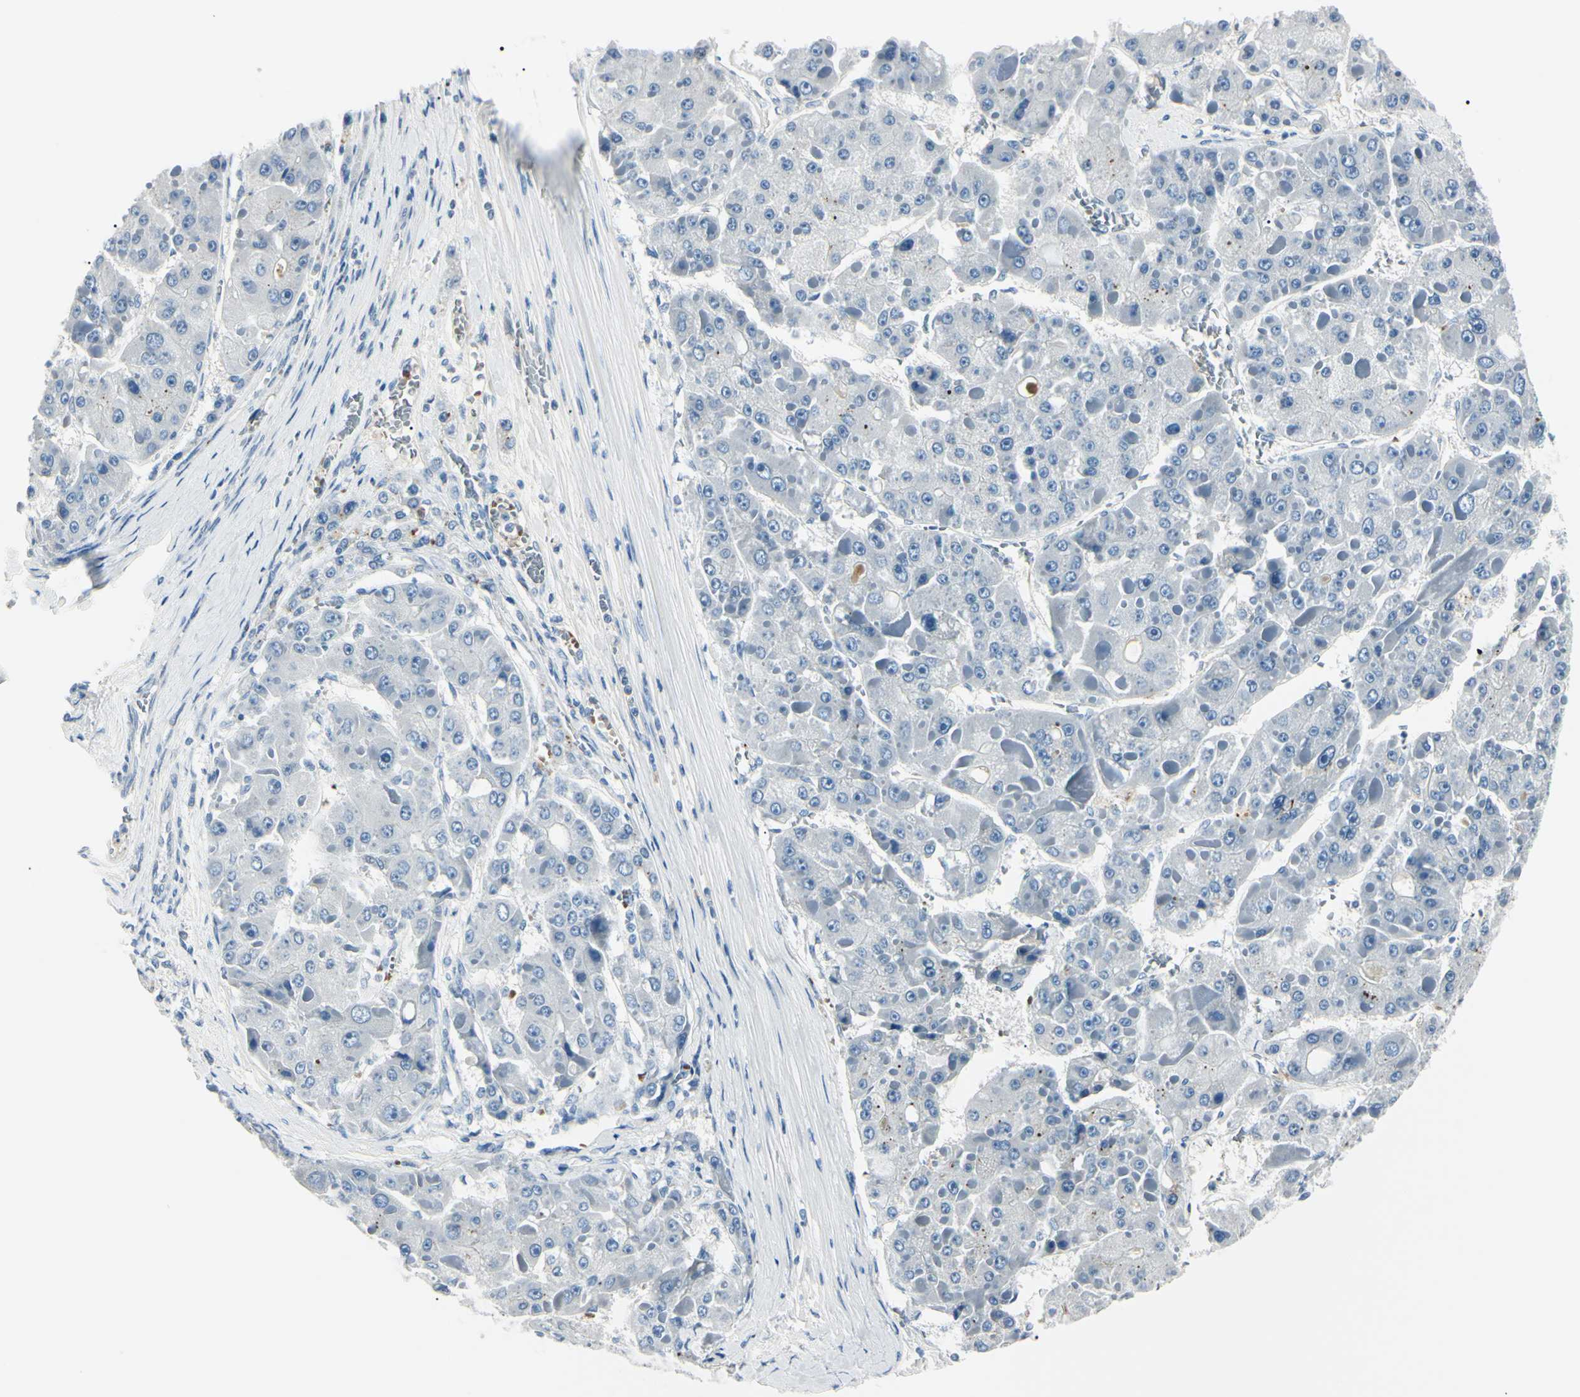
{"staining": {"intensity": "negative", "quantity": "none", "location": "none"}, "tissue": "liver cancer", "cell_type": "Tumor cells", "image_type": "cancer", "snomed": [{"axis": "morphology", "description": "Carcinoma, Hepatocellular, NOS"}, {"axis": "topography", "description": "Liver"}], "caption": "Immunohistochemical staining of human hepatocellular carcinoma (liver) reveals no significant expression in tumor cells.", "gene": "CA2", "patient": {"sex": "female", "age": 73}}